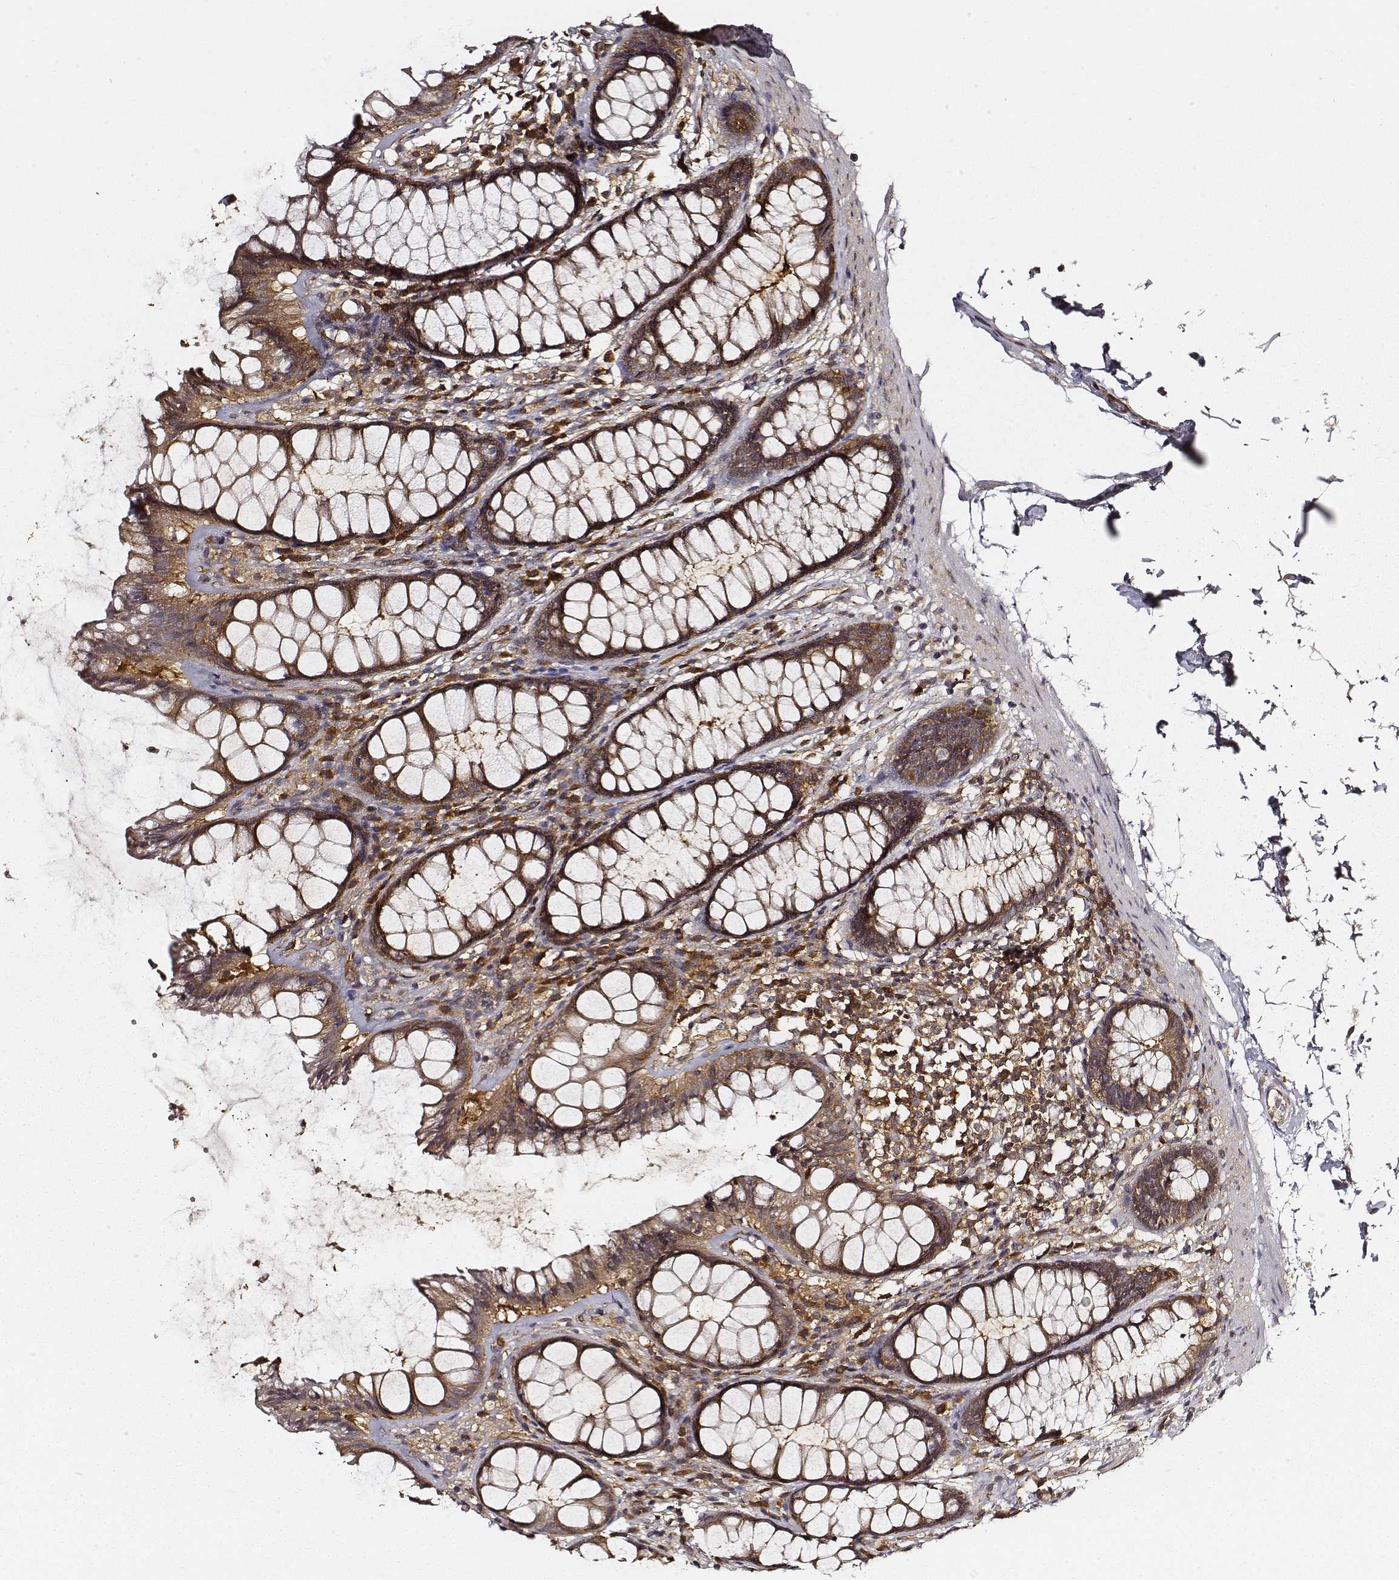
{"staining": {"intensity": "strong", "quantity": ">75%", "location": "cytoplasmic/membranous"}, "tissue": "rectum", "cell_type": "Glandular cells", "image_type": "normal", "snomed": [{"axis": "morphology", "description": "Normal tissue, NOS"}, {"axis": "topography", "description": "Rectum"}], "caption": "Brown immunohistochemical staining in benign human rectum reveals strong cytoplasmic/membranous expression in about >75% of glandular cells. (DAB = brown stain, brightfield microscopy at high magnification).", "gene": "CARS1", "patient": {"sex": "male", "age": 72}}